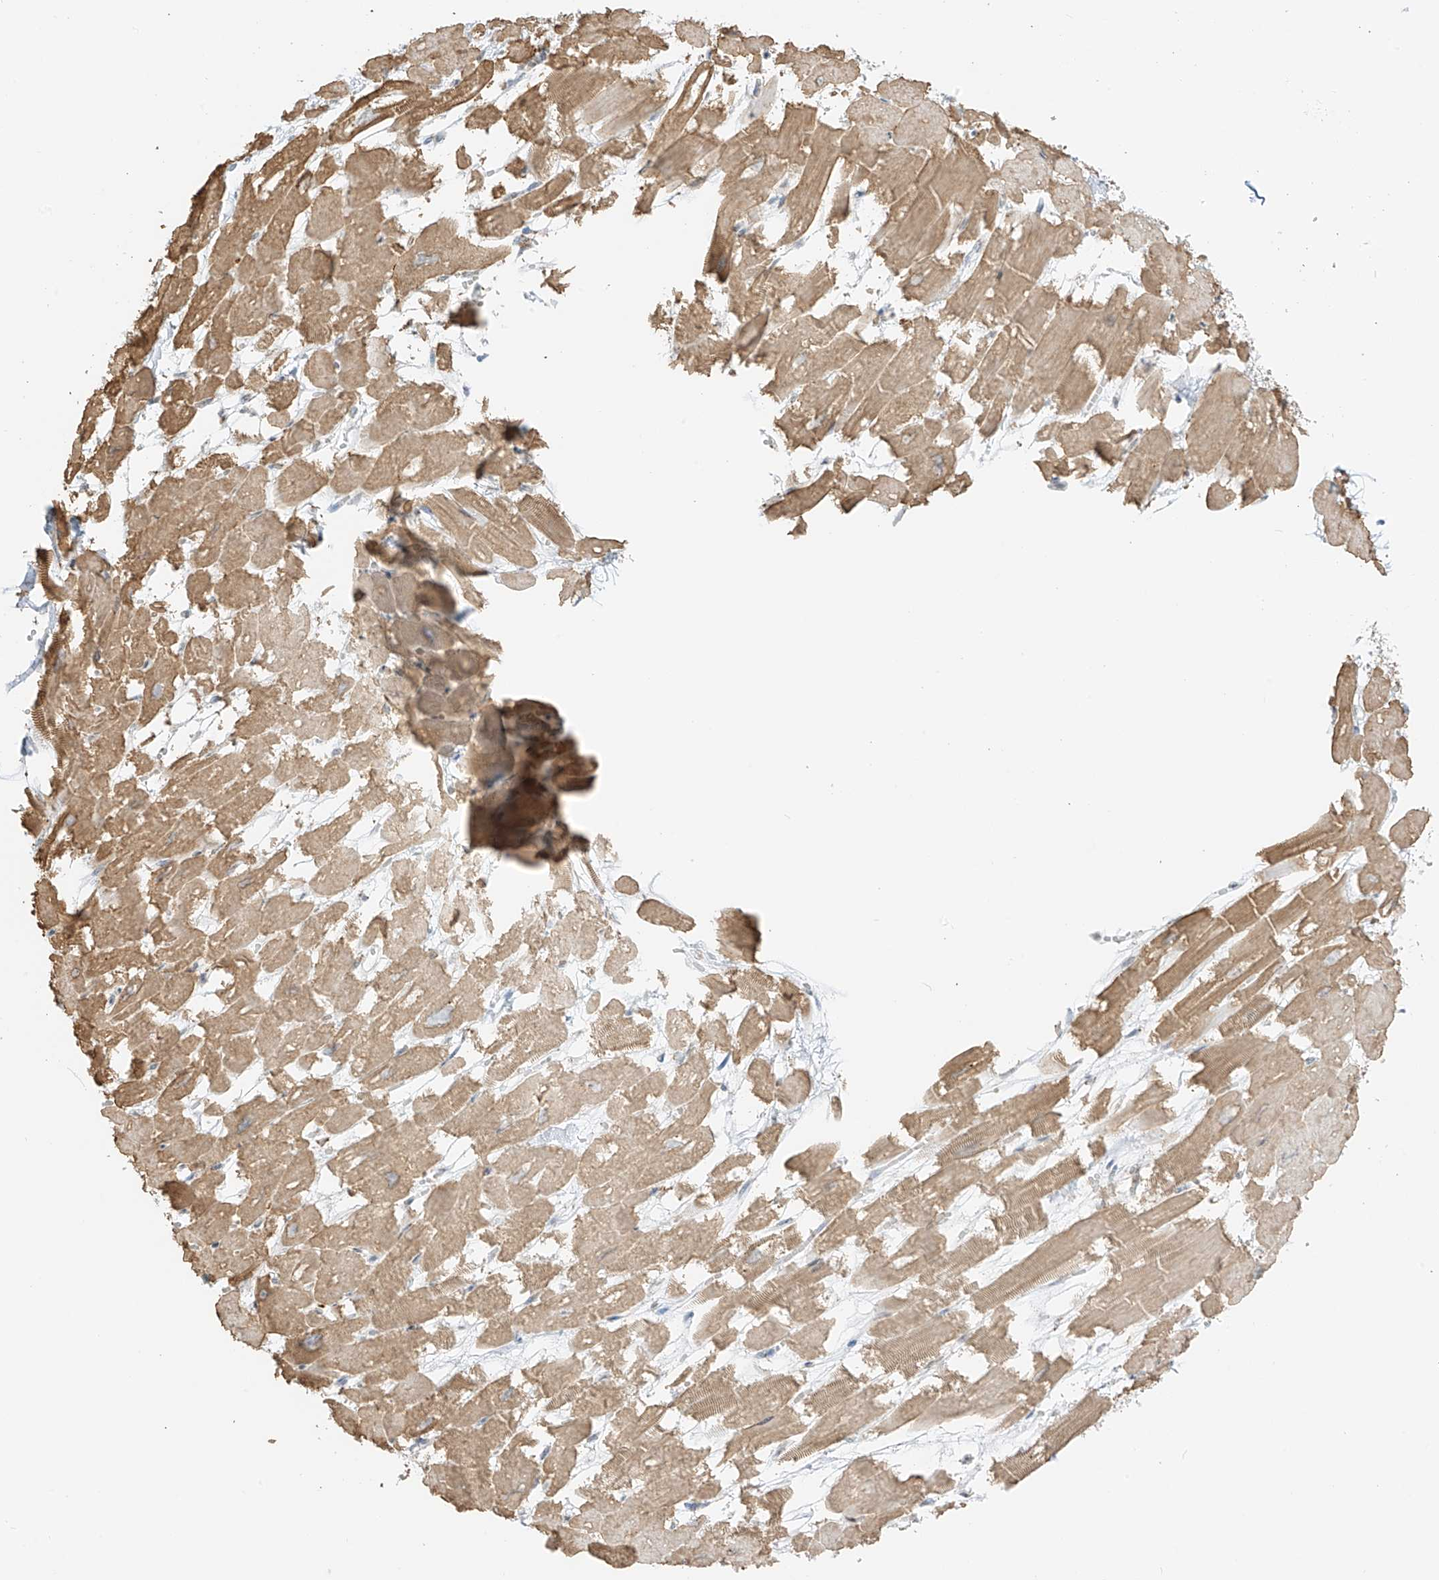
{"staining": {"intensity": "moderate", "quantity": ">75%", "location": "cytoplasmic/membranous"}, "tissue": "heart muscle", "cell_type": "Cardiomyocytes", "image_type": "normal", "snomed": [{"axis": "morphology", "description": "Normal tissue, NOS"}, {"axis": "topography", "description": "Heart"}], "caption": "Cardiomyocytes show medium levels of moderate cytoplasmic/membranous expression in approximately >75% of cells in benign heart muscle.", "gene": "LRRC59", "patient": {"sex": "male", "age": 54}}